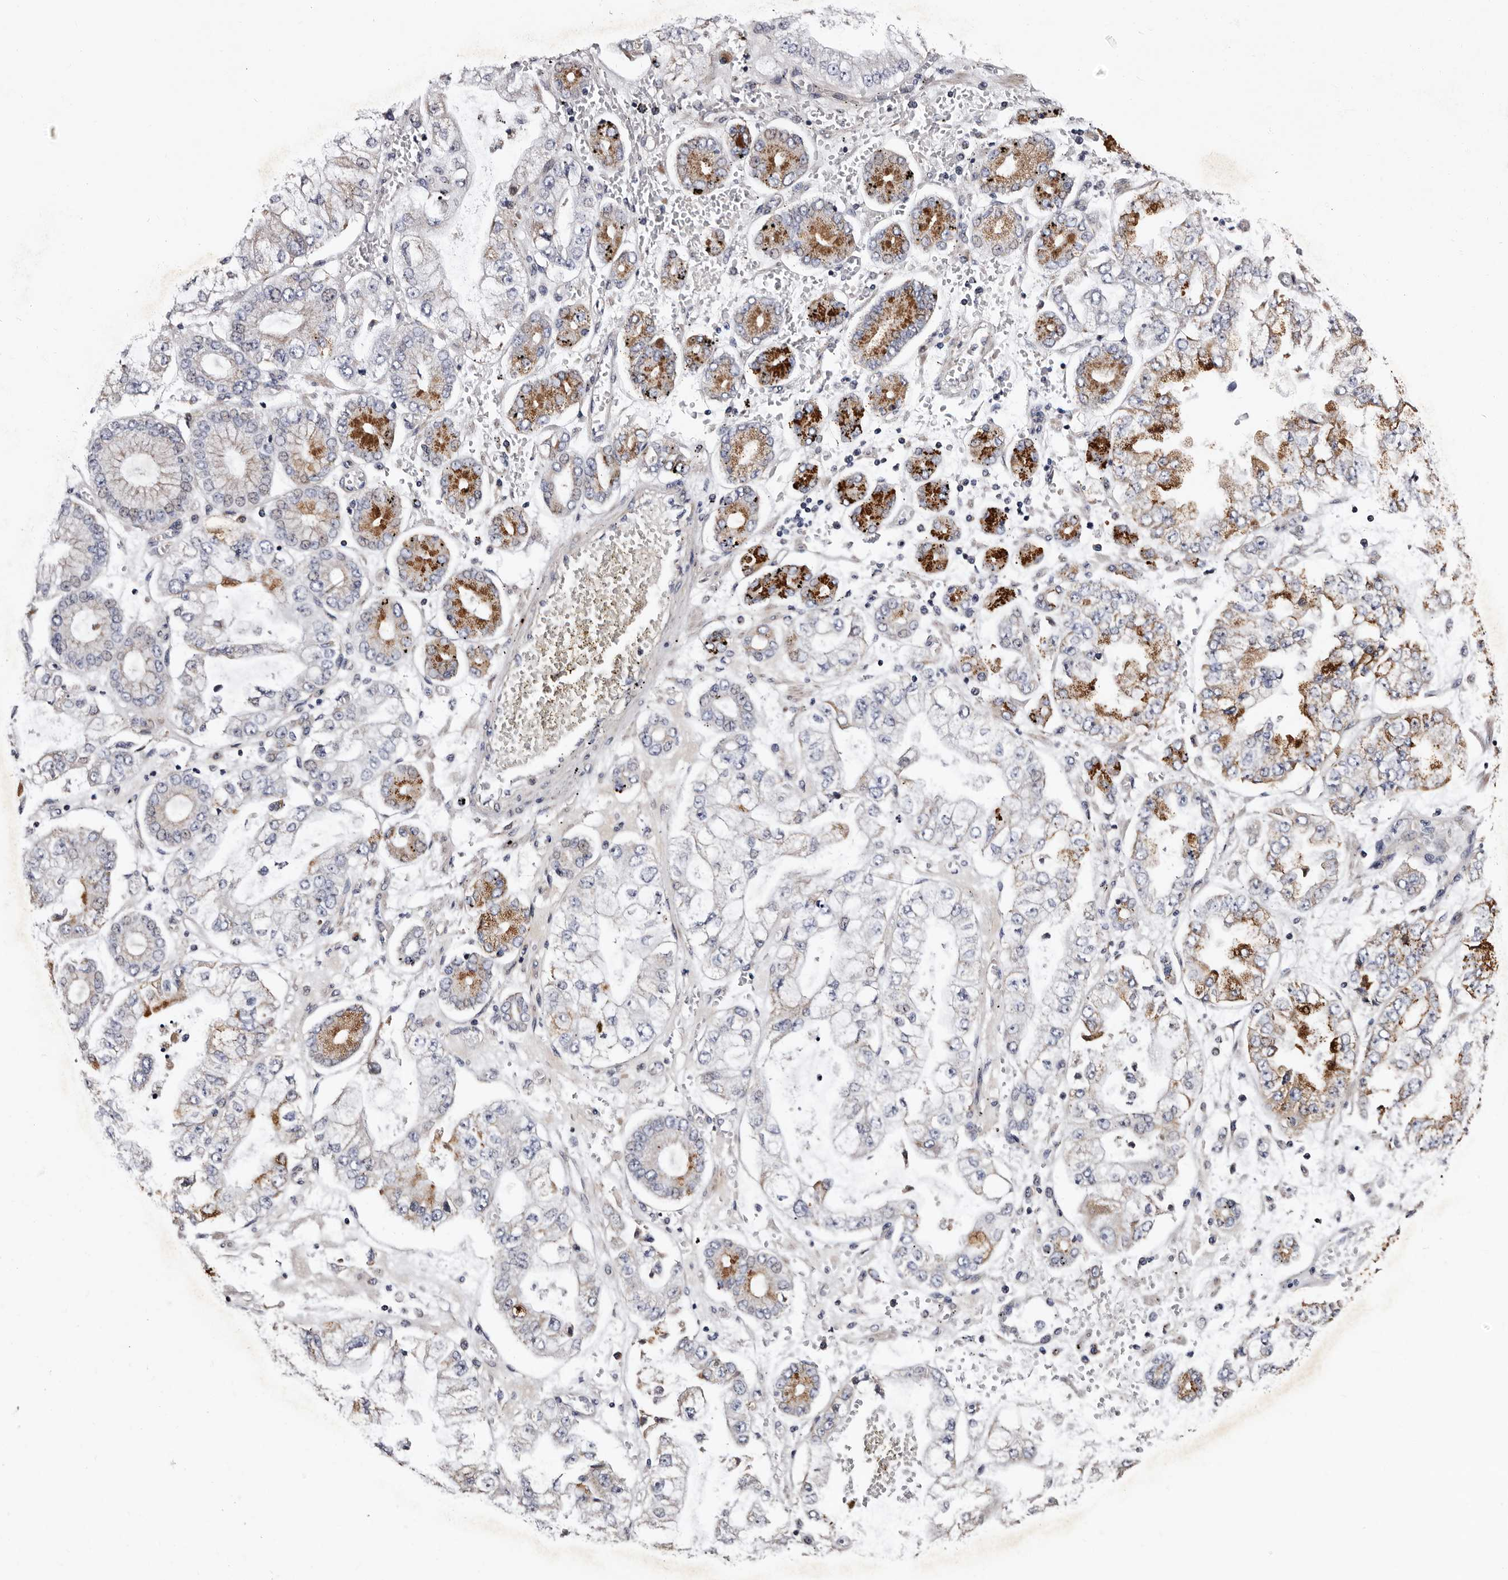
{"staining": {"intensity": "moderate", "quantity": "25%-75%", "location": "cytoplasmic/membranous"}, "tissue": "stomach cancer", "cell_type": "Tumor cells", "image_type": "cancer", "snomed": [{"axis": "morphology", "description": "Adenocarcinoma, NOS"}, {"axis": "topography", "description": "Stomach"}], "caption": "An image of human stomach adenocarcinoma stained for a protein reveals moderate cytoplasmic/membranous brown staining in tumor cells.", "gene": "TAF4B", "patient": {"sex": "male", "age": 76}}